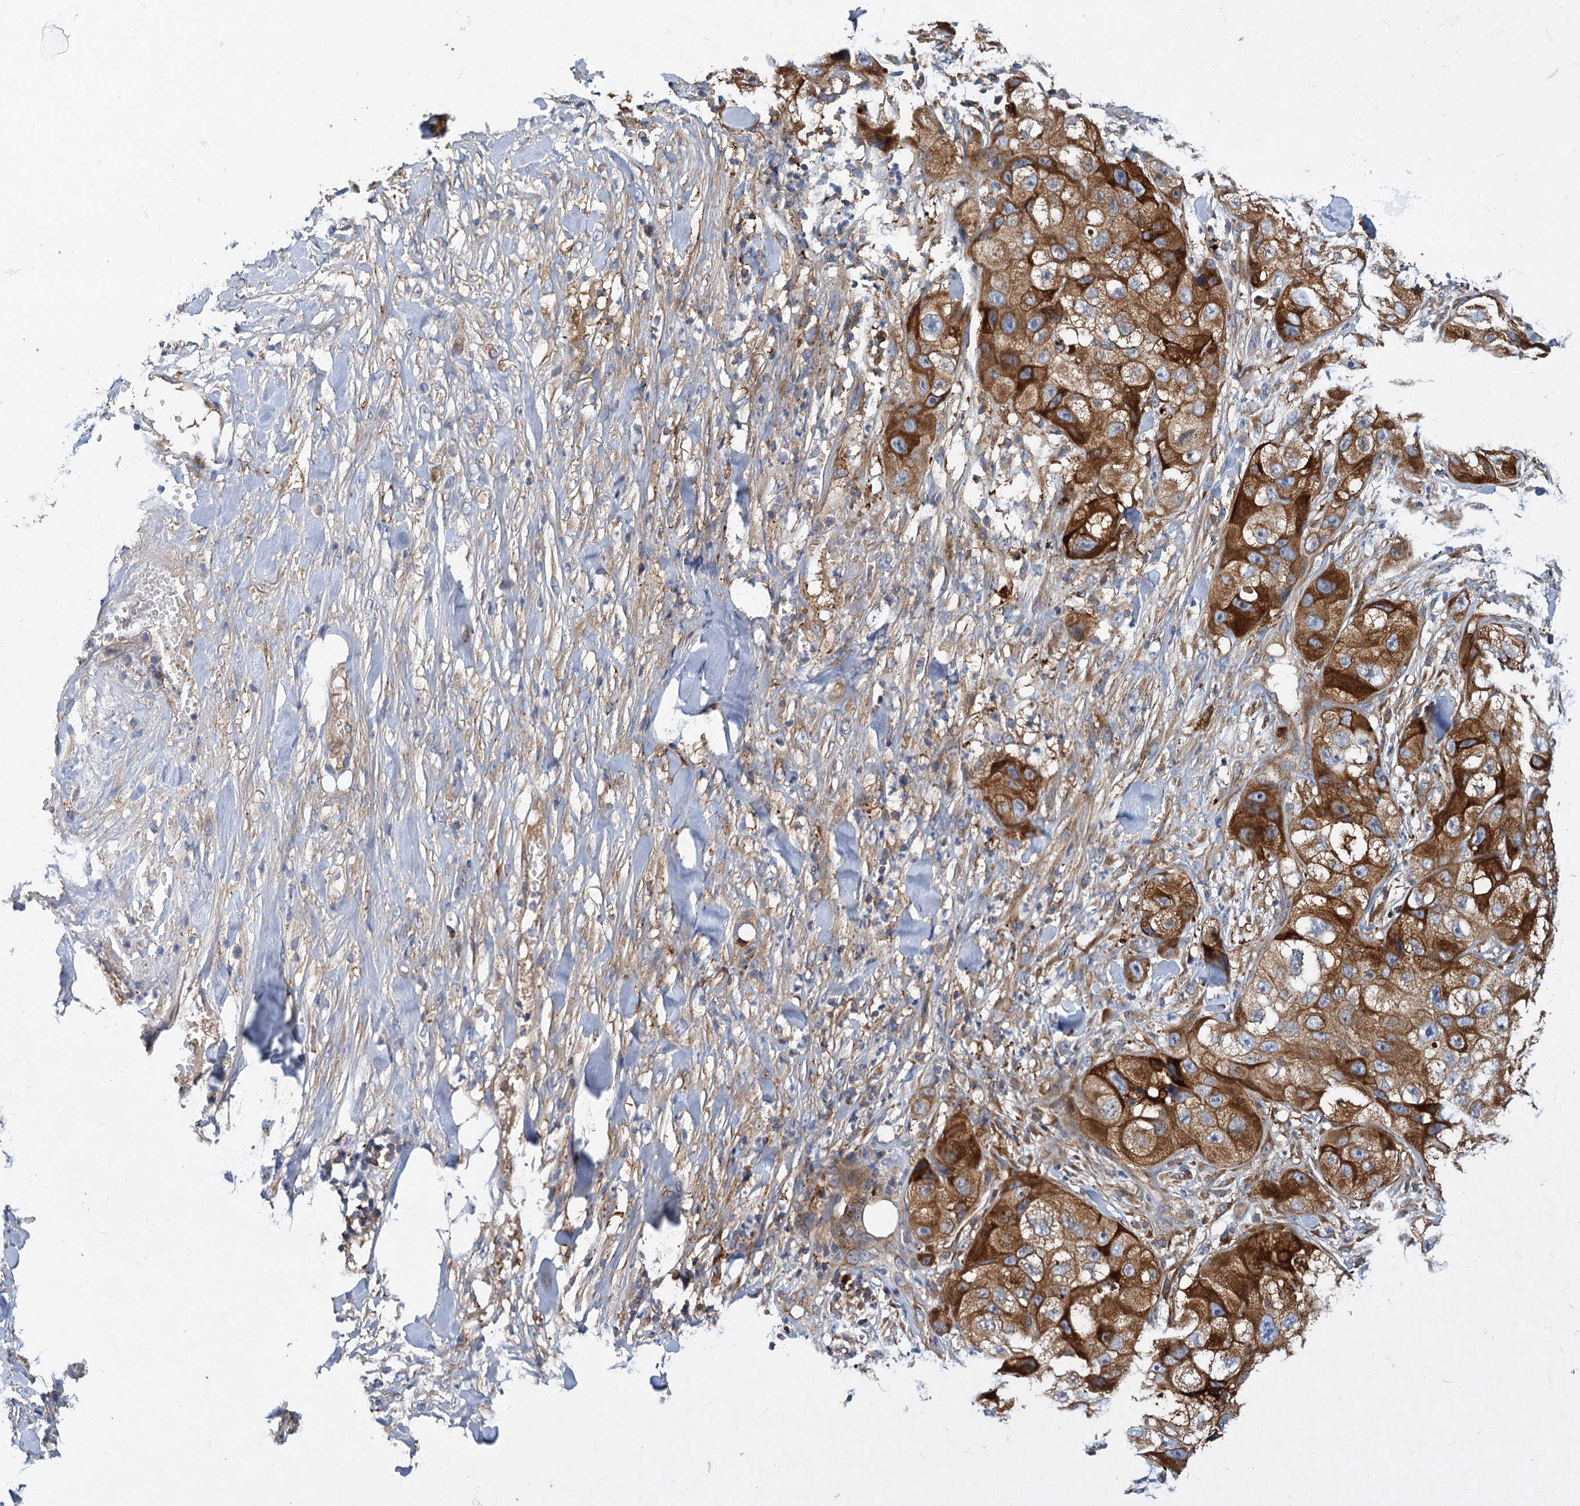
{"staining": {"intensity": "strong", "quantity": ">75%", "location": "cytoplasmic/membranous"}, "tissue": "skin cancer", "cell_type": "Tumor cells", "image_type": "cancer", "snomed": [{"axis": "morphology", "description": "Squamous cell carcinoma, NOS"}, {"axis": "topography", "description": "Skin"}, {"axis": "topography", "description": "Subcutis"}], "caption": "Protein analysis of skin squamous cell carcinoma tissue reveals strong cytoplasmic/membranous positivity in about >75% of tumor cells.", "gene": "ALKBH7", "patient": {"sex": "male", "age": 73}}